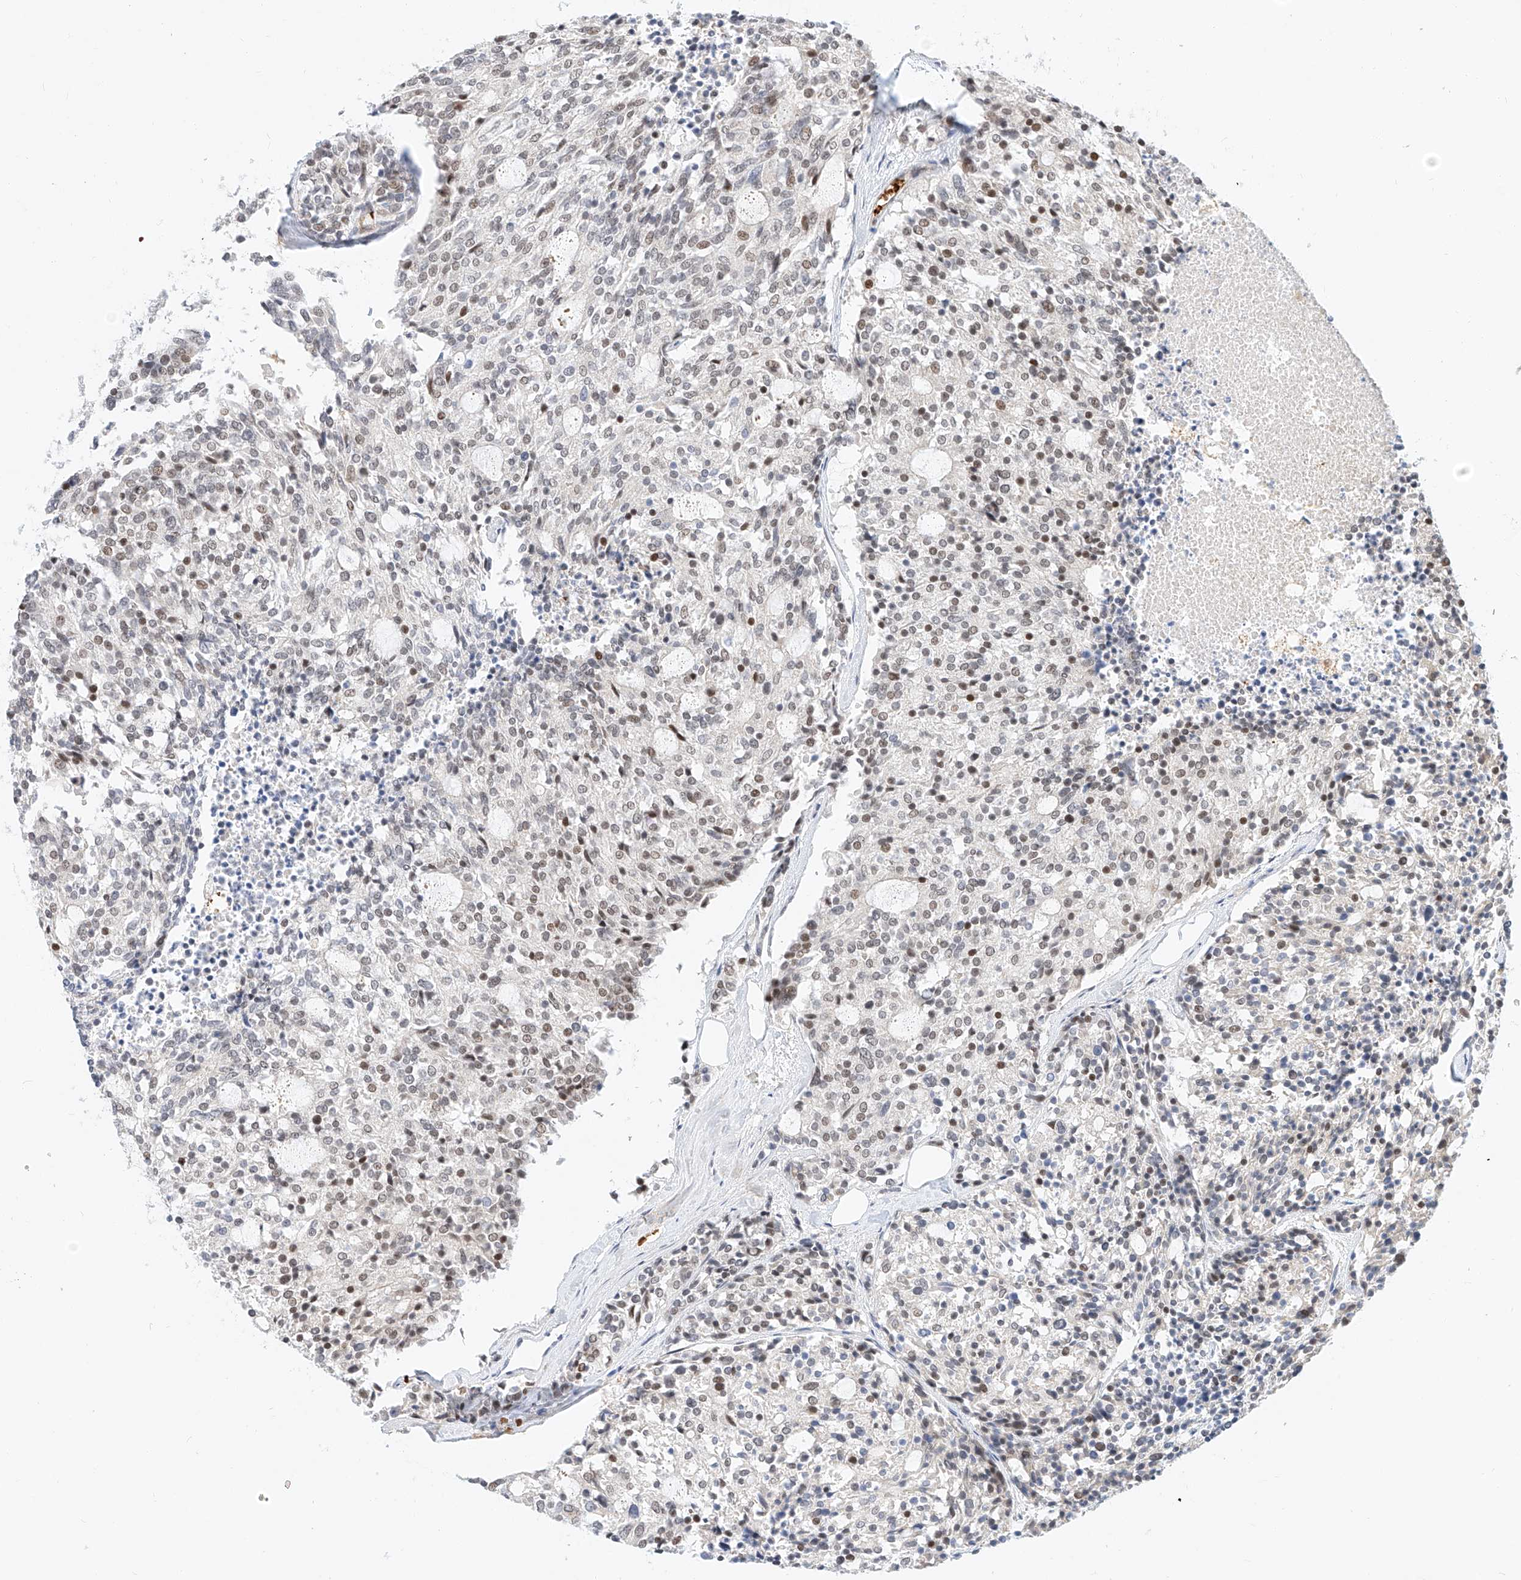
{"staining": {"intensity": "moderate", "quantity": "<25%", "location": "nuclear"}, "tissue": "carcinoid", "cell_type": "Tumor cells", "image_type": "cancer", "snomed": [{"axis": "morphology", "description": "Carcinoid, malignant, NOS"}, {"axis": "topography", "description": "Pancreas"}], "caption": "IHC staining of carcinoid (malignant), which shows low levels of moderate nuclear positivity in about <25% of tumor cells indicating moderate nuclear protein staining. The staining was performed using DAB (brown) for protein detection and nuclei were counterstained in hematoxylin (blue).", "gene": "CBX8", "patient": {"sex": "female", "age": 54}}